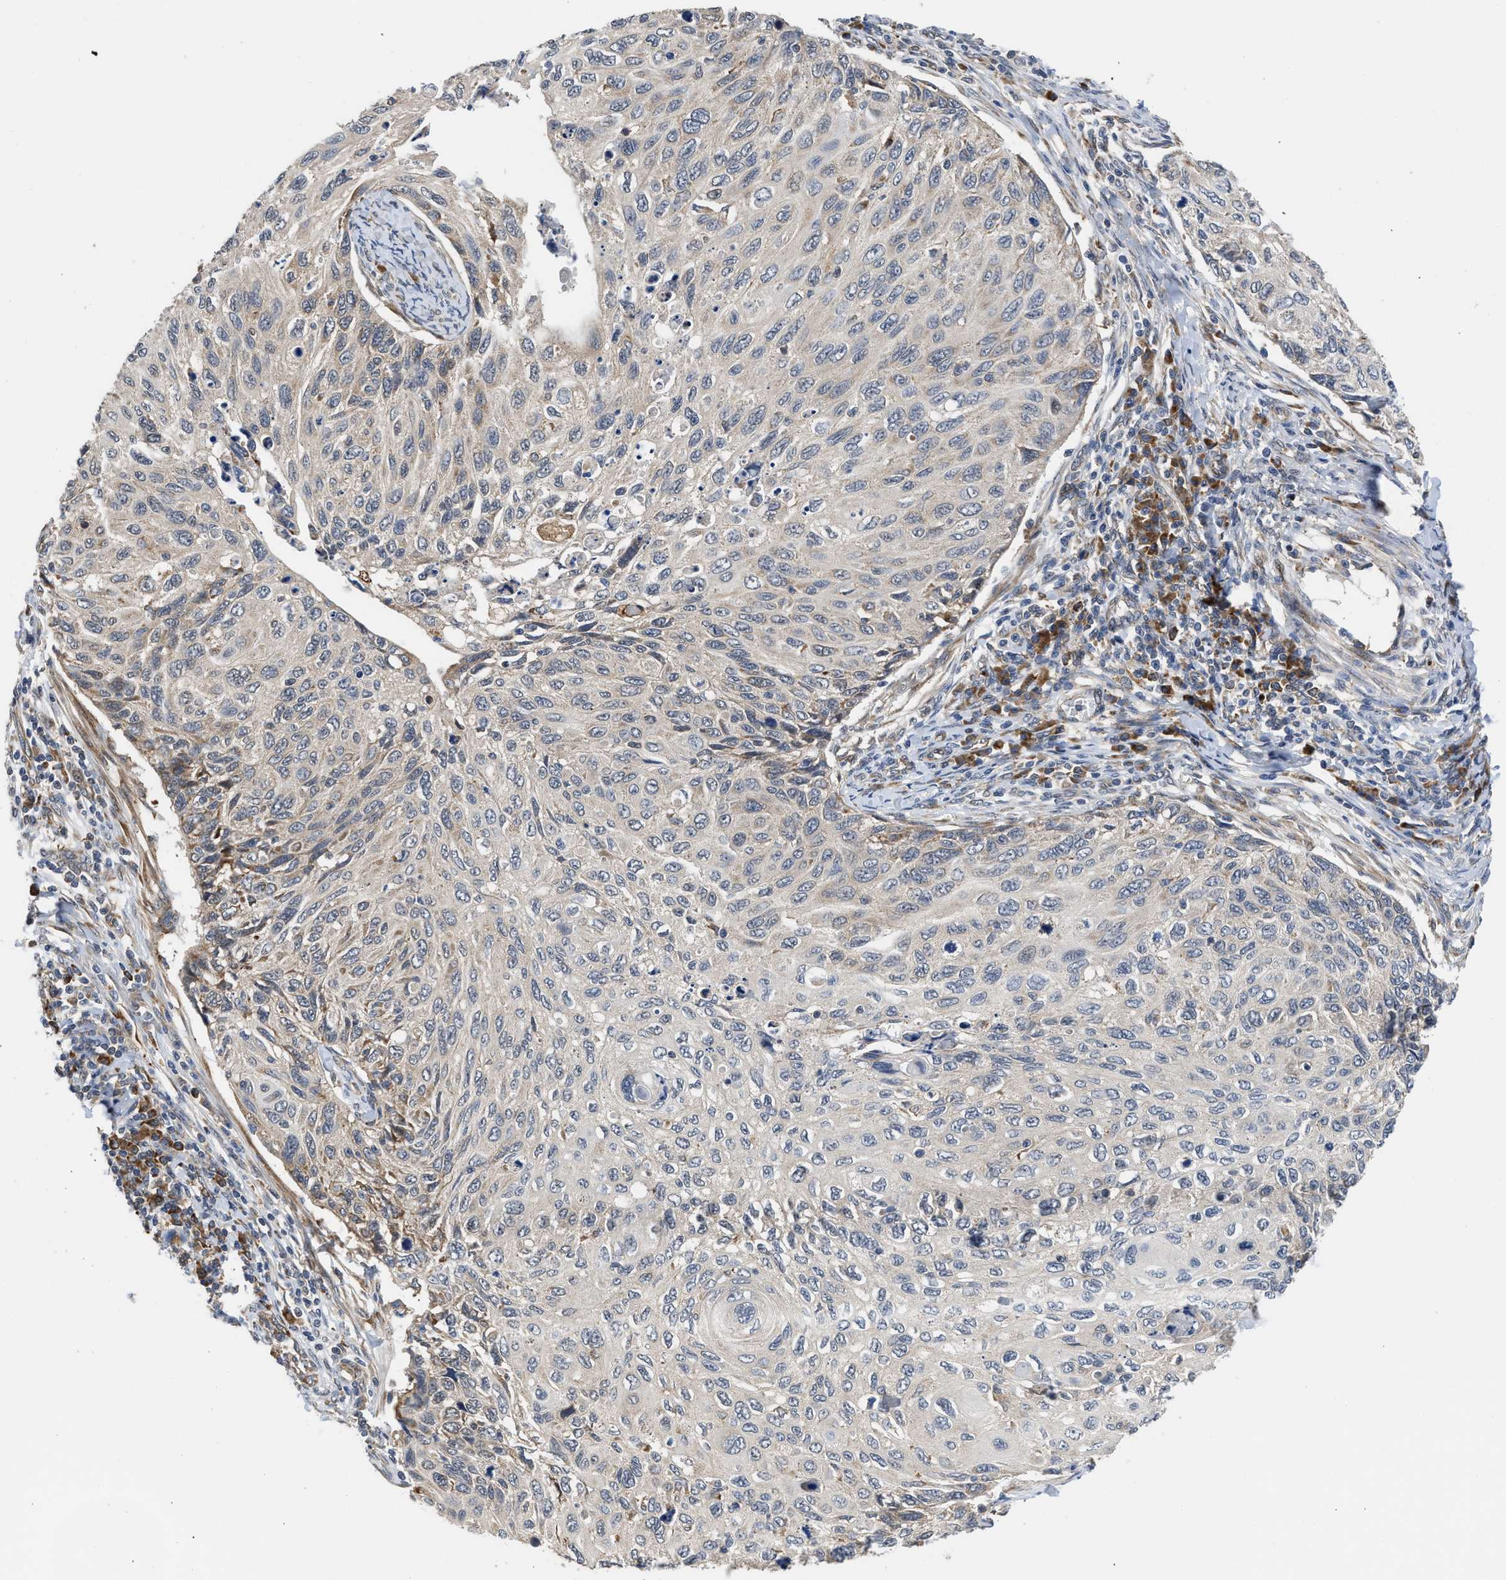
{"staining": {"intensity": "weak", "quantity": "<25%", "location": "cytoplasmic/membranous"}, "tissue": "cervical cancer", "cell_type": "Tumor cells", "image_type": "cancer", "snomed": [{"axis": "morphology", "description": "Squamous cell carcinoma, NOS"}, {"axis": "topography", "description": "Cervix"}], "caption": "High power microscopy micrograph of an immunohistochemistry (IHC) photomicrograph of squamous cell carcinoma (cervical), revealing no significant positivity in tumor cells.", "gene": "POLG2", "patient": {"sex": "female", "age": 70}}